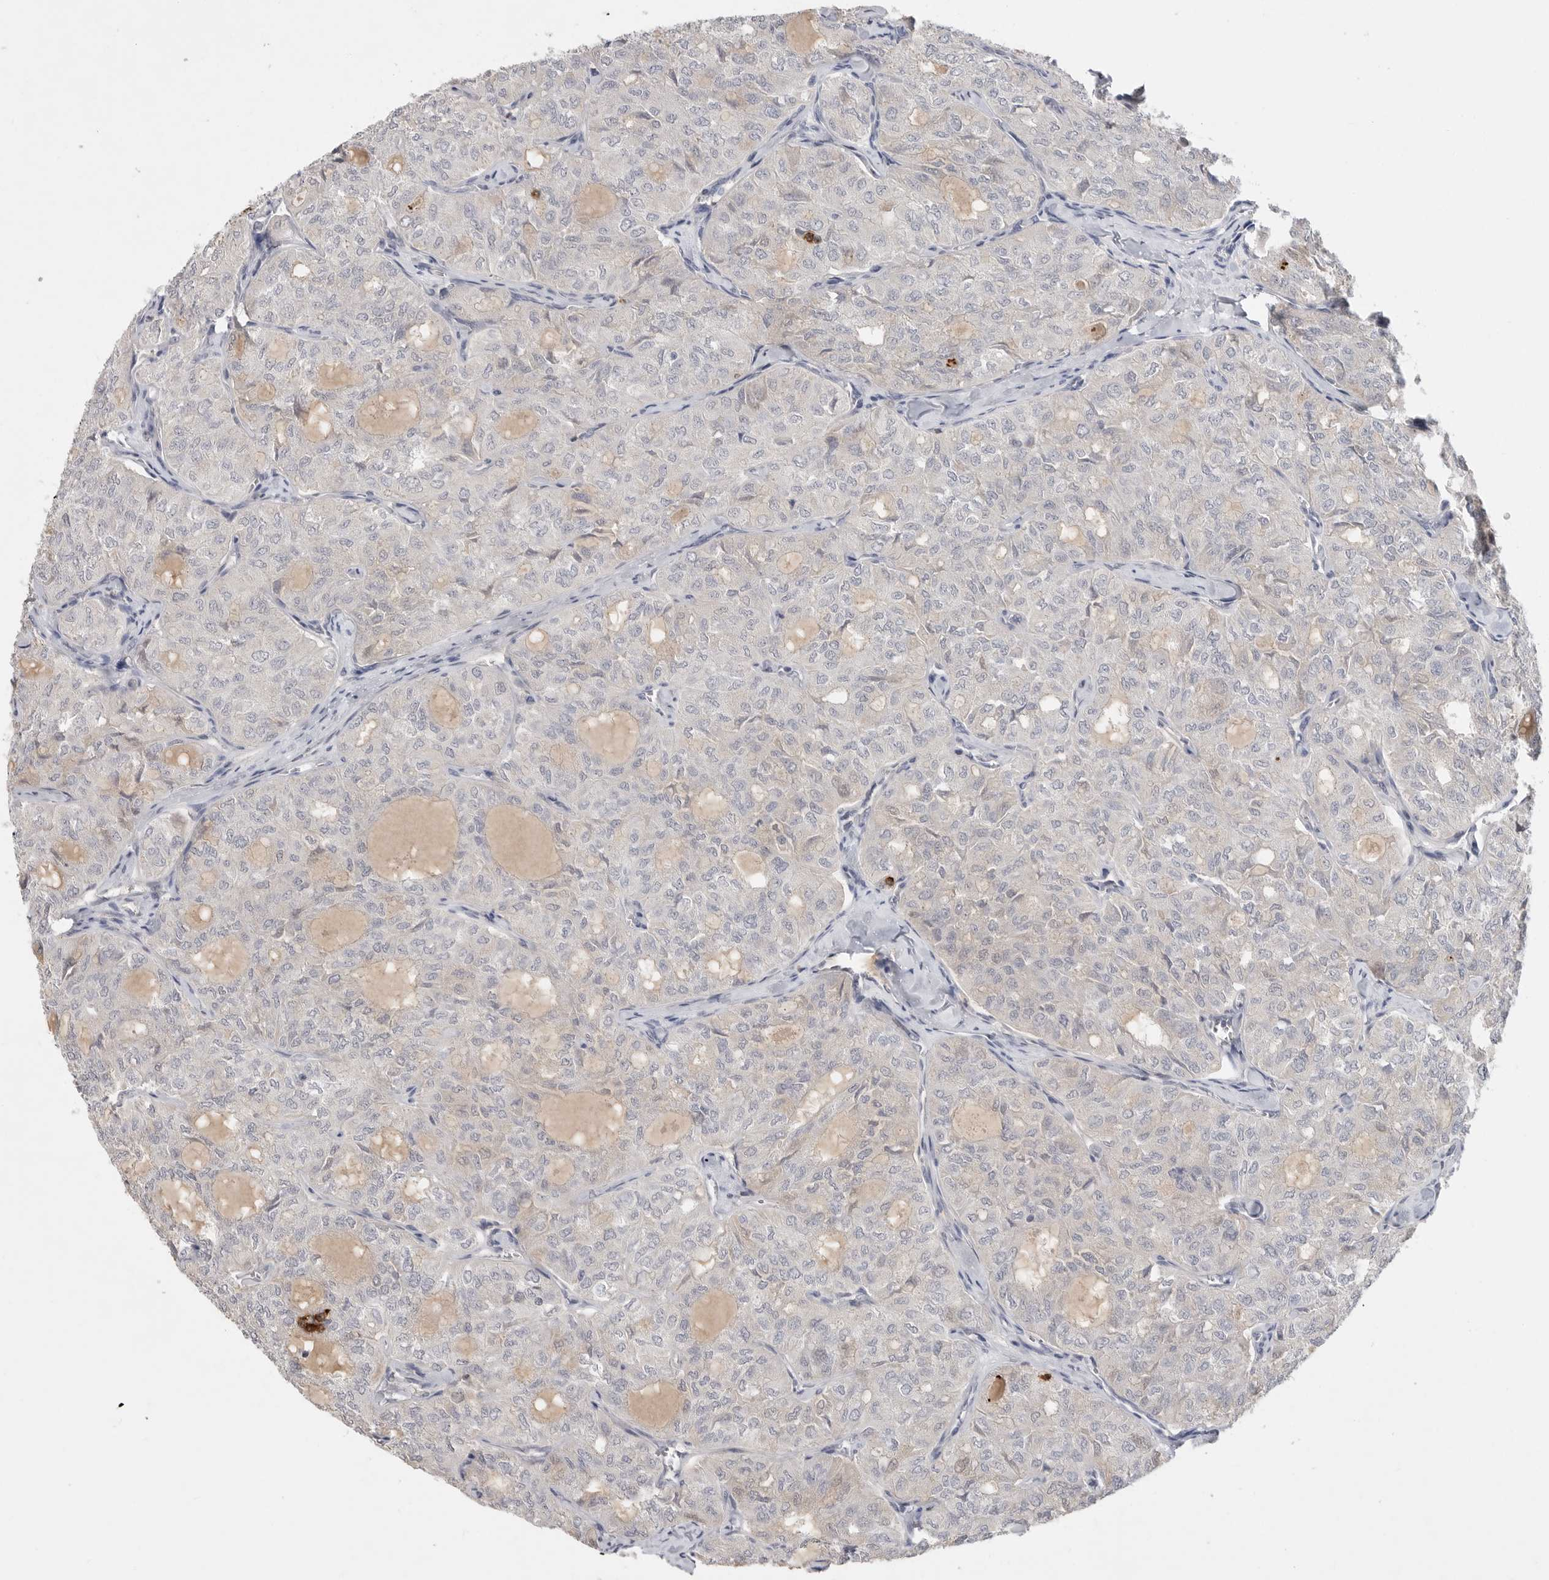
{"staining": {"intensity": "negative", "quantity": "none", "location": "none"}, "tissue": "thyroid cancer", "cell_type": "Tumor cells", "image_type": "cancer", "snomed": [{"axis": "morphology", "description": "Follicular adenoma carcinoma, NOS"}, {"axis": "topography", "description": "Thyroid gland"}], "caption": "Immunohistochemistry micrograph of thyroid cancer stained for a protein (brown), which reveals no expression in tumor cells.", "gene": "ITGAD", "patient": {"sex": "male", "age": 75}}